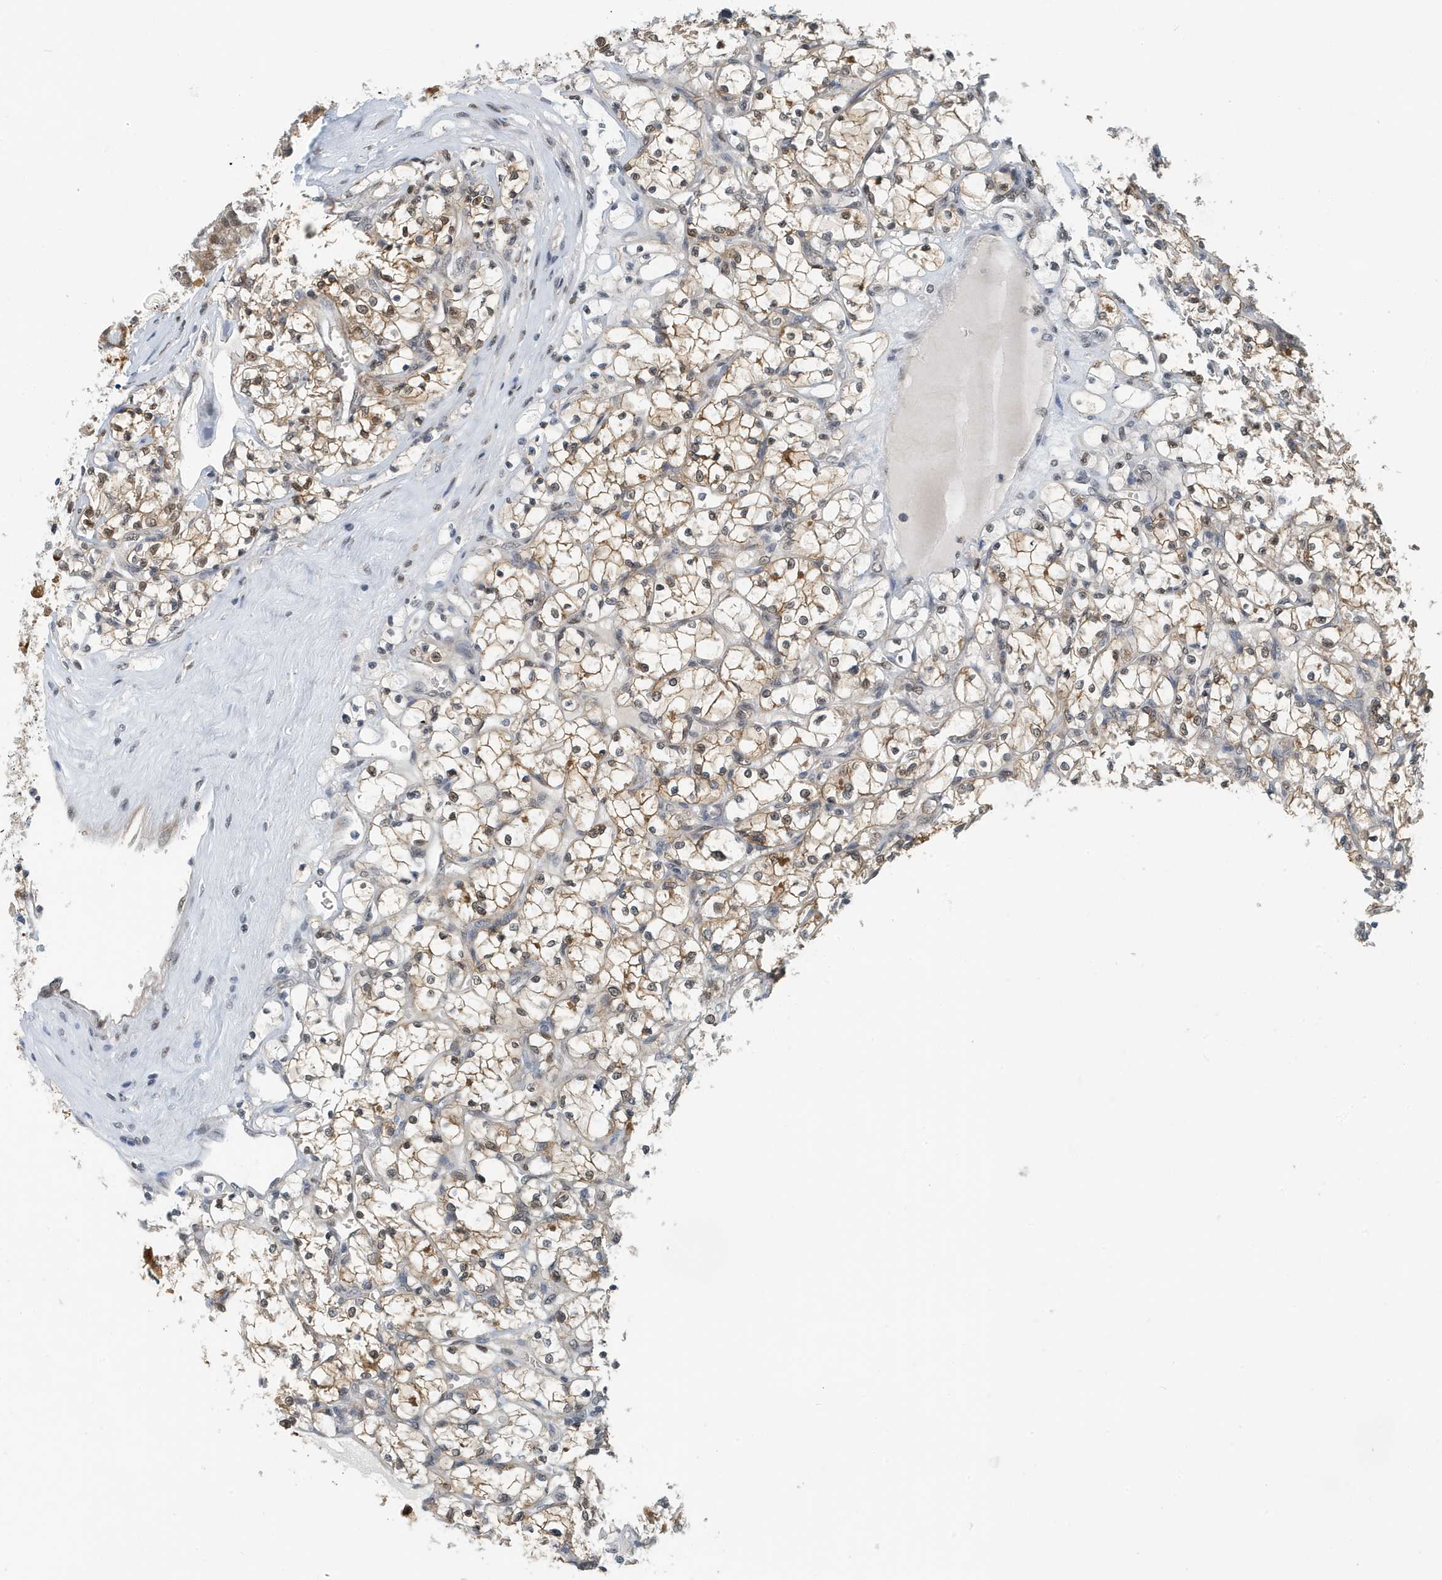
{"staining": {"intensity": "moderate", "quantity": ">75%", "location": "cytoplasmic/membranous,nuclear"}, "tissue": "renal cancer", "cell_type": "Tumor cells", "image_type": "cancer", "snomed": [{"axis": "morphology", "description": "Adenocarcinoma, NOS"}, {"axis": "topography", "description": "Kidney"}], "caption": "Brown immunohistochemical staining in human renal cancer reveals moderate cytoplasmic/membranous and nuclear staining in approximately >75% of tumor cells. Nuclei are stained in blue.", "gene": "KIF15", "patient": {"sex": "female", "age": 69}}